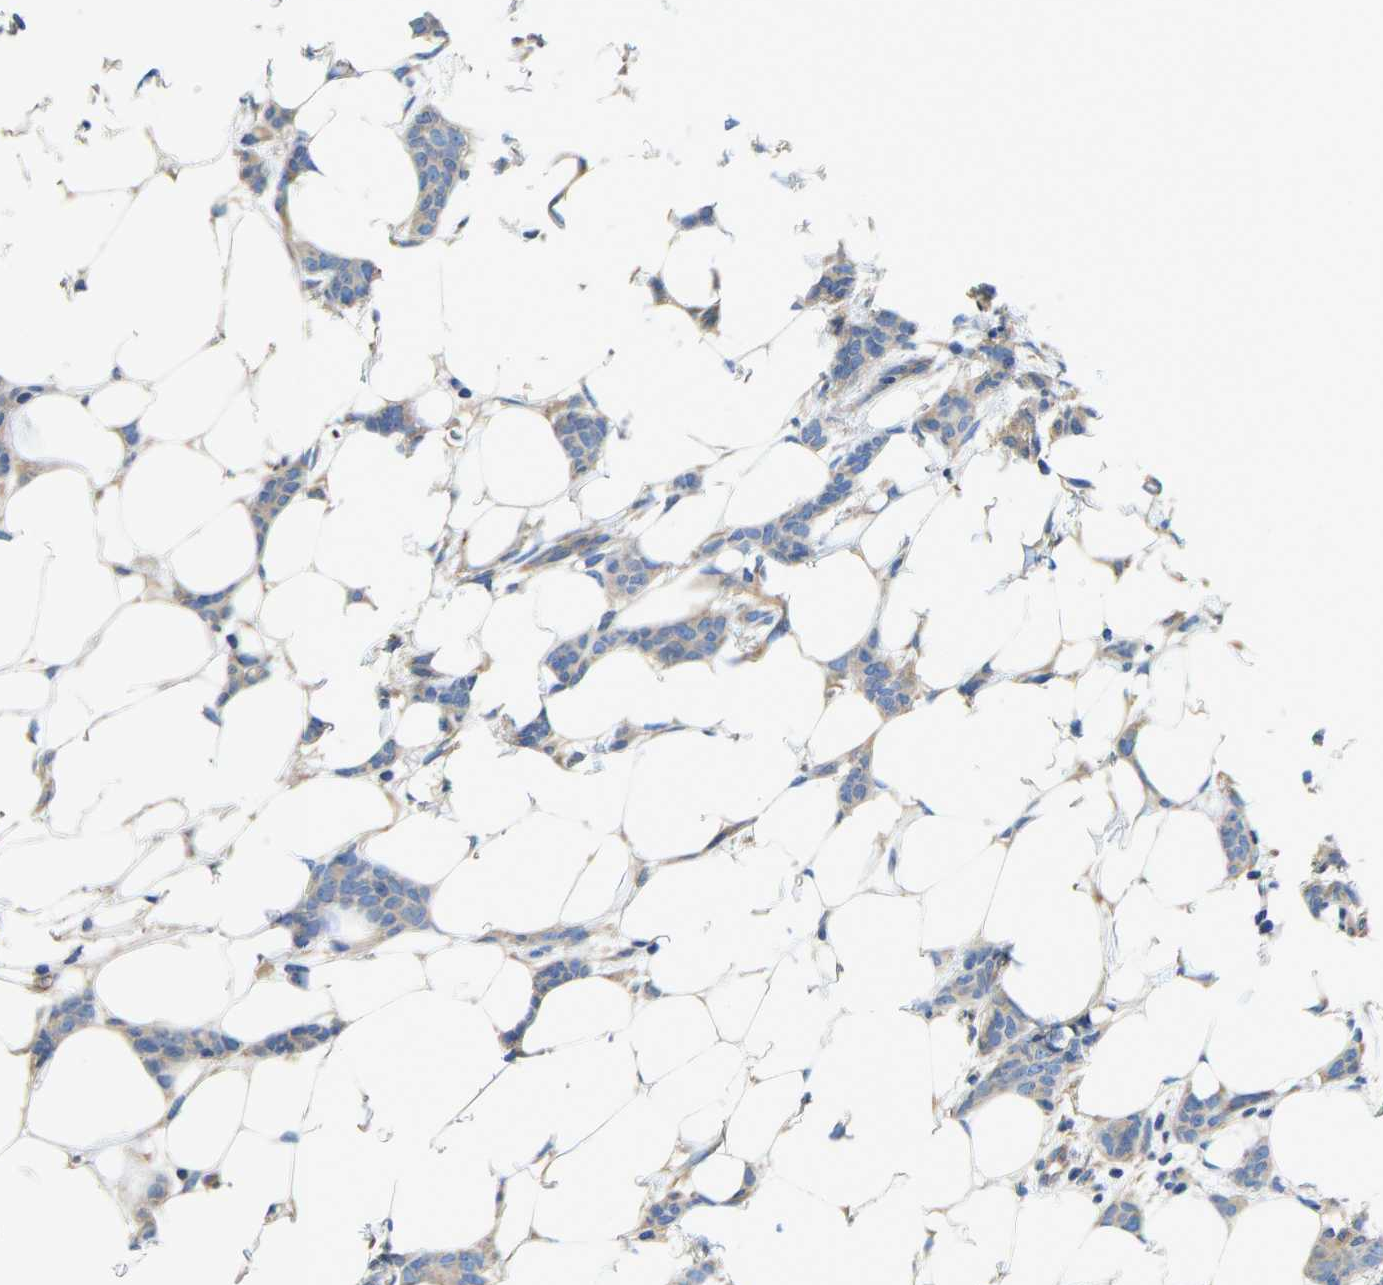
{"staining": {"intensity": "moderate", "quantity": "<25%", "location": "cytoplasmic/membranous"}, "tissue": "breast cancer", "cell_type": "Tumor cells", "image_type": "cancer", "snomed": [{"axis": "morphology", "description": "Lobular carcinoma"}, {"axis": "topography", "description": "Skin"}, {"axis": "topography", "description": "Breast"}], "caption": "High-magnification brightfield microscopy of breast cancer stained with DAB (brown) and counterstained with hematoxylin (blue). tumor cells exhibit moderate cytoplasmic/membranous expression is present in about<25% of cells. (DAB = brown stain, brightfield microscopy at high magnification).", "gene": "CHAD", "patient": {"sex": "female", "age": 46}}